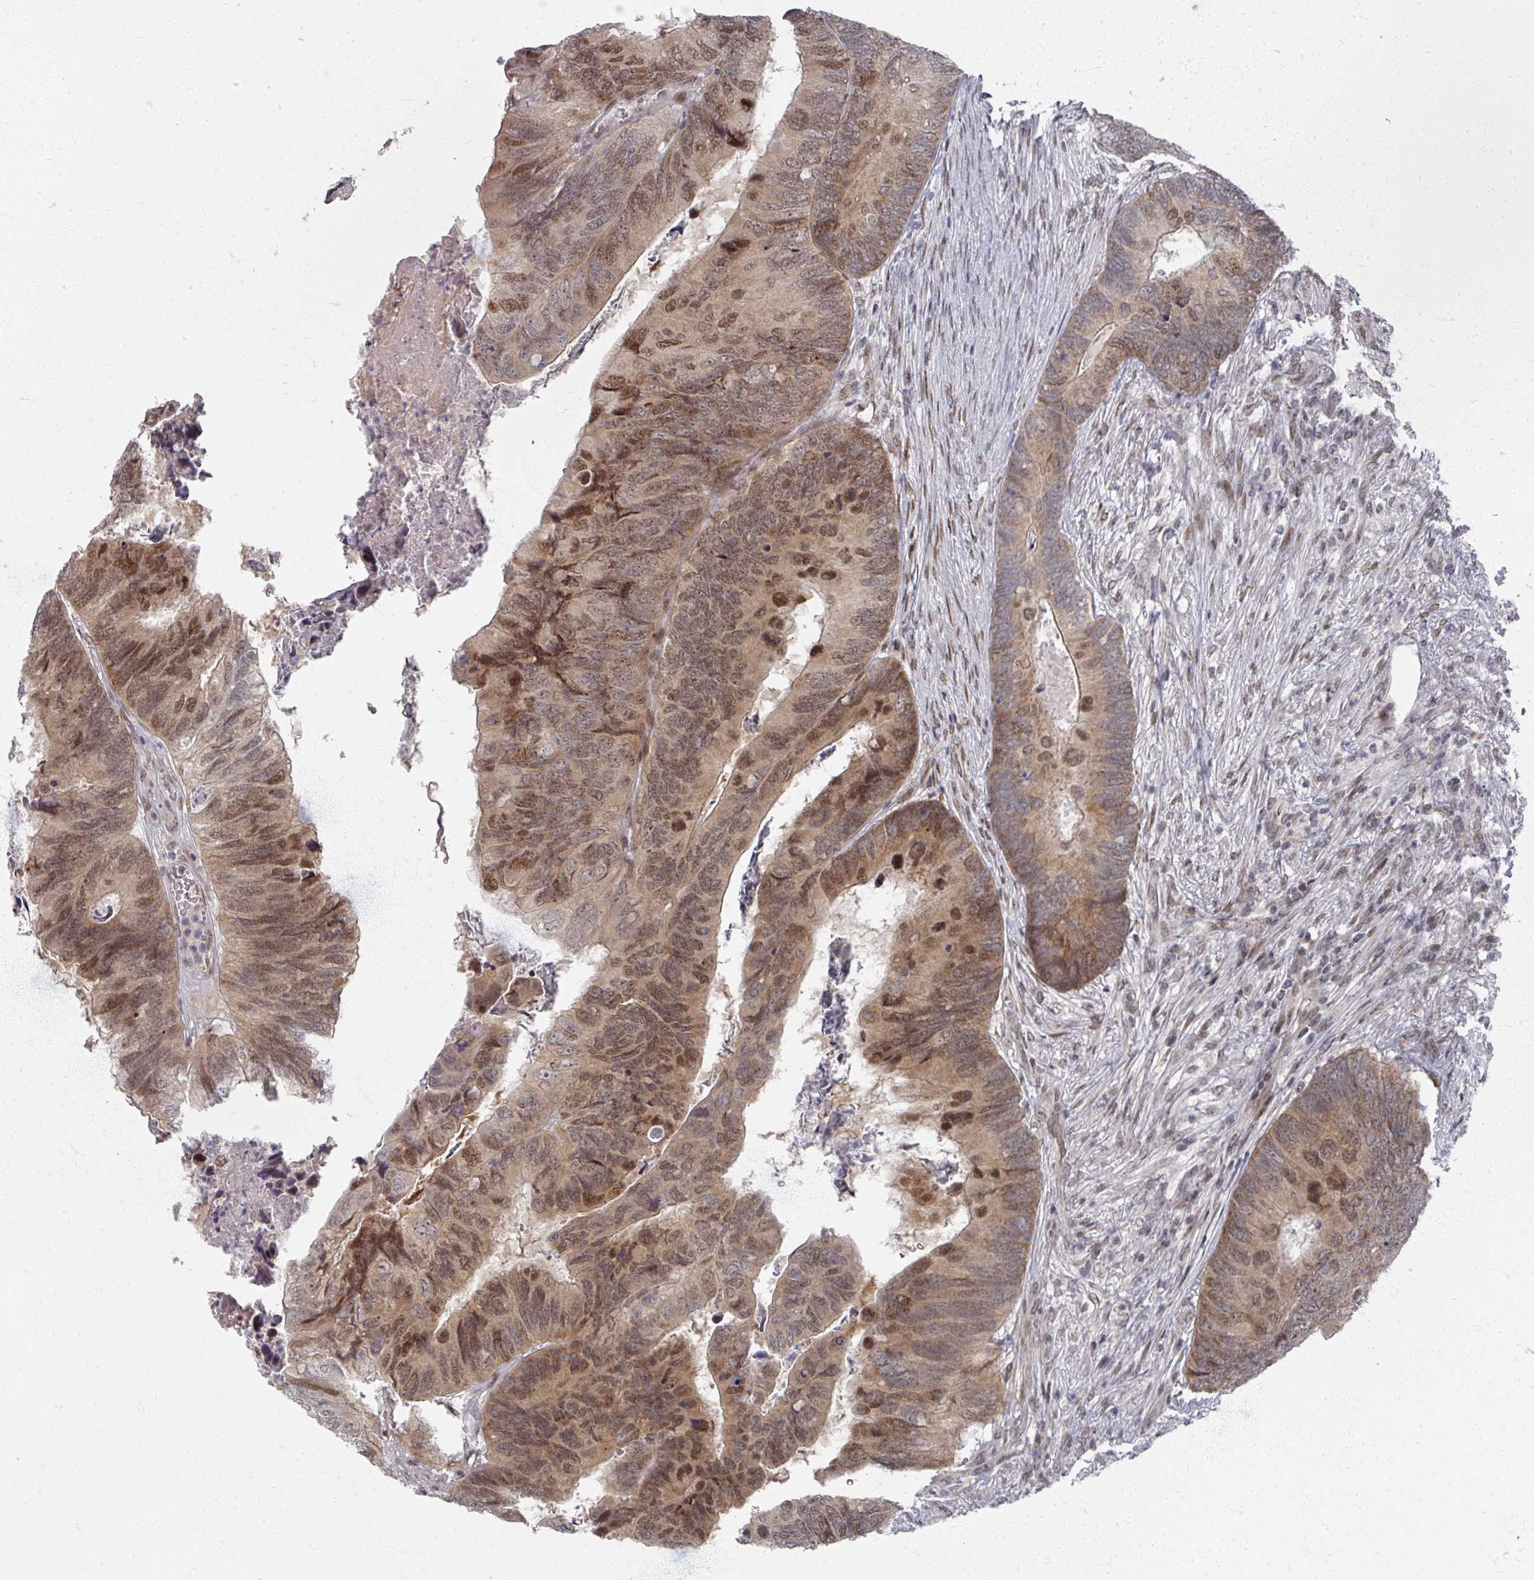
{"staining": {"intensity": "moderate", "quantity": ">75%", "location": "nuclear"}, "tissue": "colorectal cancer", "cell_type": "Tumor cells", "image_type": "cancer", "snomed": [{"axis": "morphology", "description": "Adenocarcinoma, NOS"}, {"axis": "topography", "description": "Colon"}], "caption": "A micrograph of human colorectal adenocarcinoma stained for a protein exhibits moderate nuclear brown staining in tumor cells. (Stains: DAB in brown, nuclei in blue, Microscopy: brightfield microscopy at high magnification).", "gene": "PSKH1", "patient": {"sex": "female", "age": 67}}